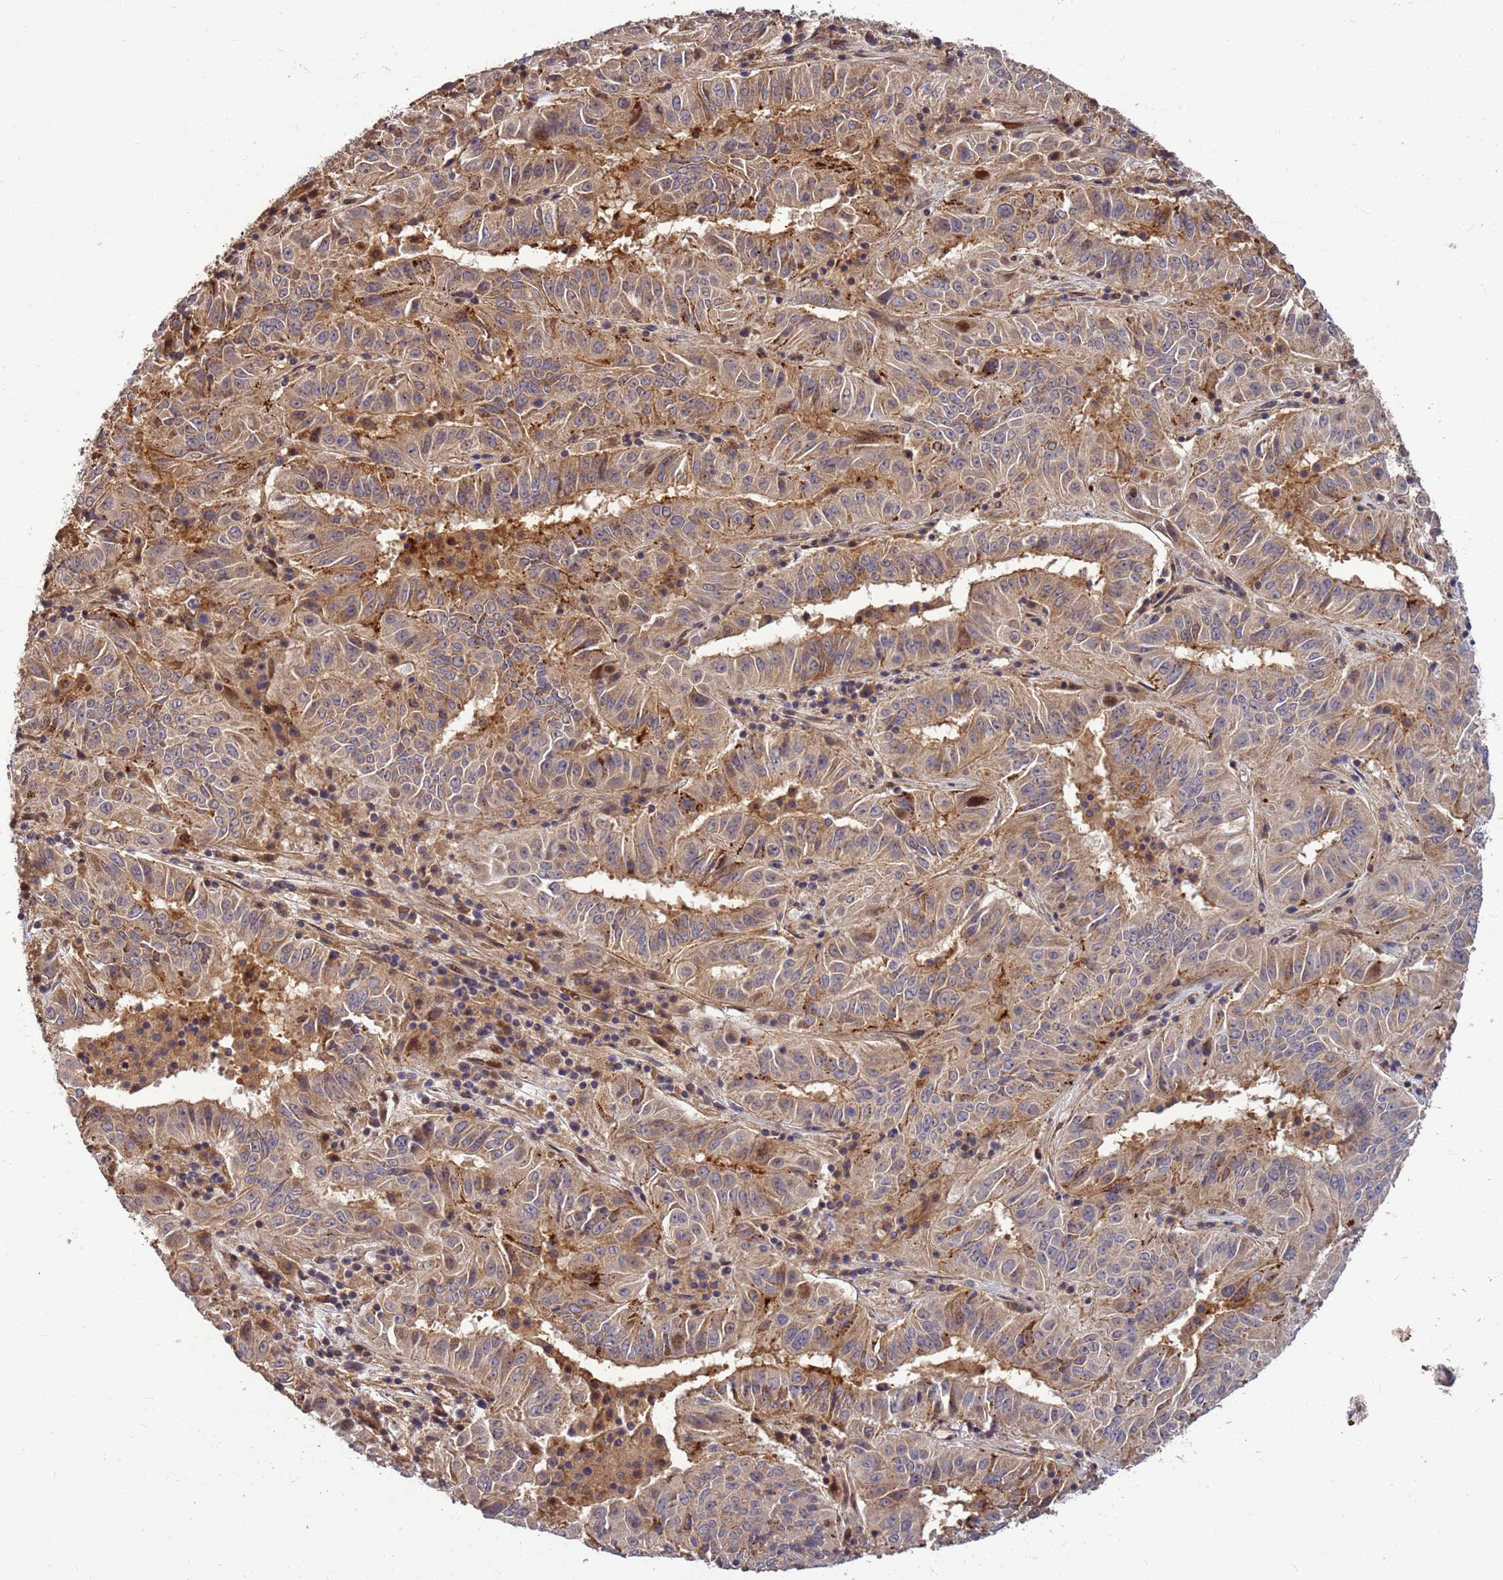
{"staining": {"intensity": "weak", "quantity": "25%-75%", "location": "cytoplasmic/membranous"}, "tissue": "pancreatic cancer", "cell_type": "Tumor cells", "image_type": "cancer", "snomed": [{"axis": "morphology", "description": "Adenocarcinoma, NOS"}, {"axis": "topography", "description": "Pancreas"}], "caption": "Tumor cells show low levels of weak cytoplasmic/membranous expression in approximately 25%-75% of cells in human pancreatic cancer.", "gene": "DUS4L", "patient": {"sex": "male", "age": 63}}